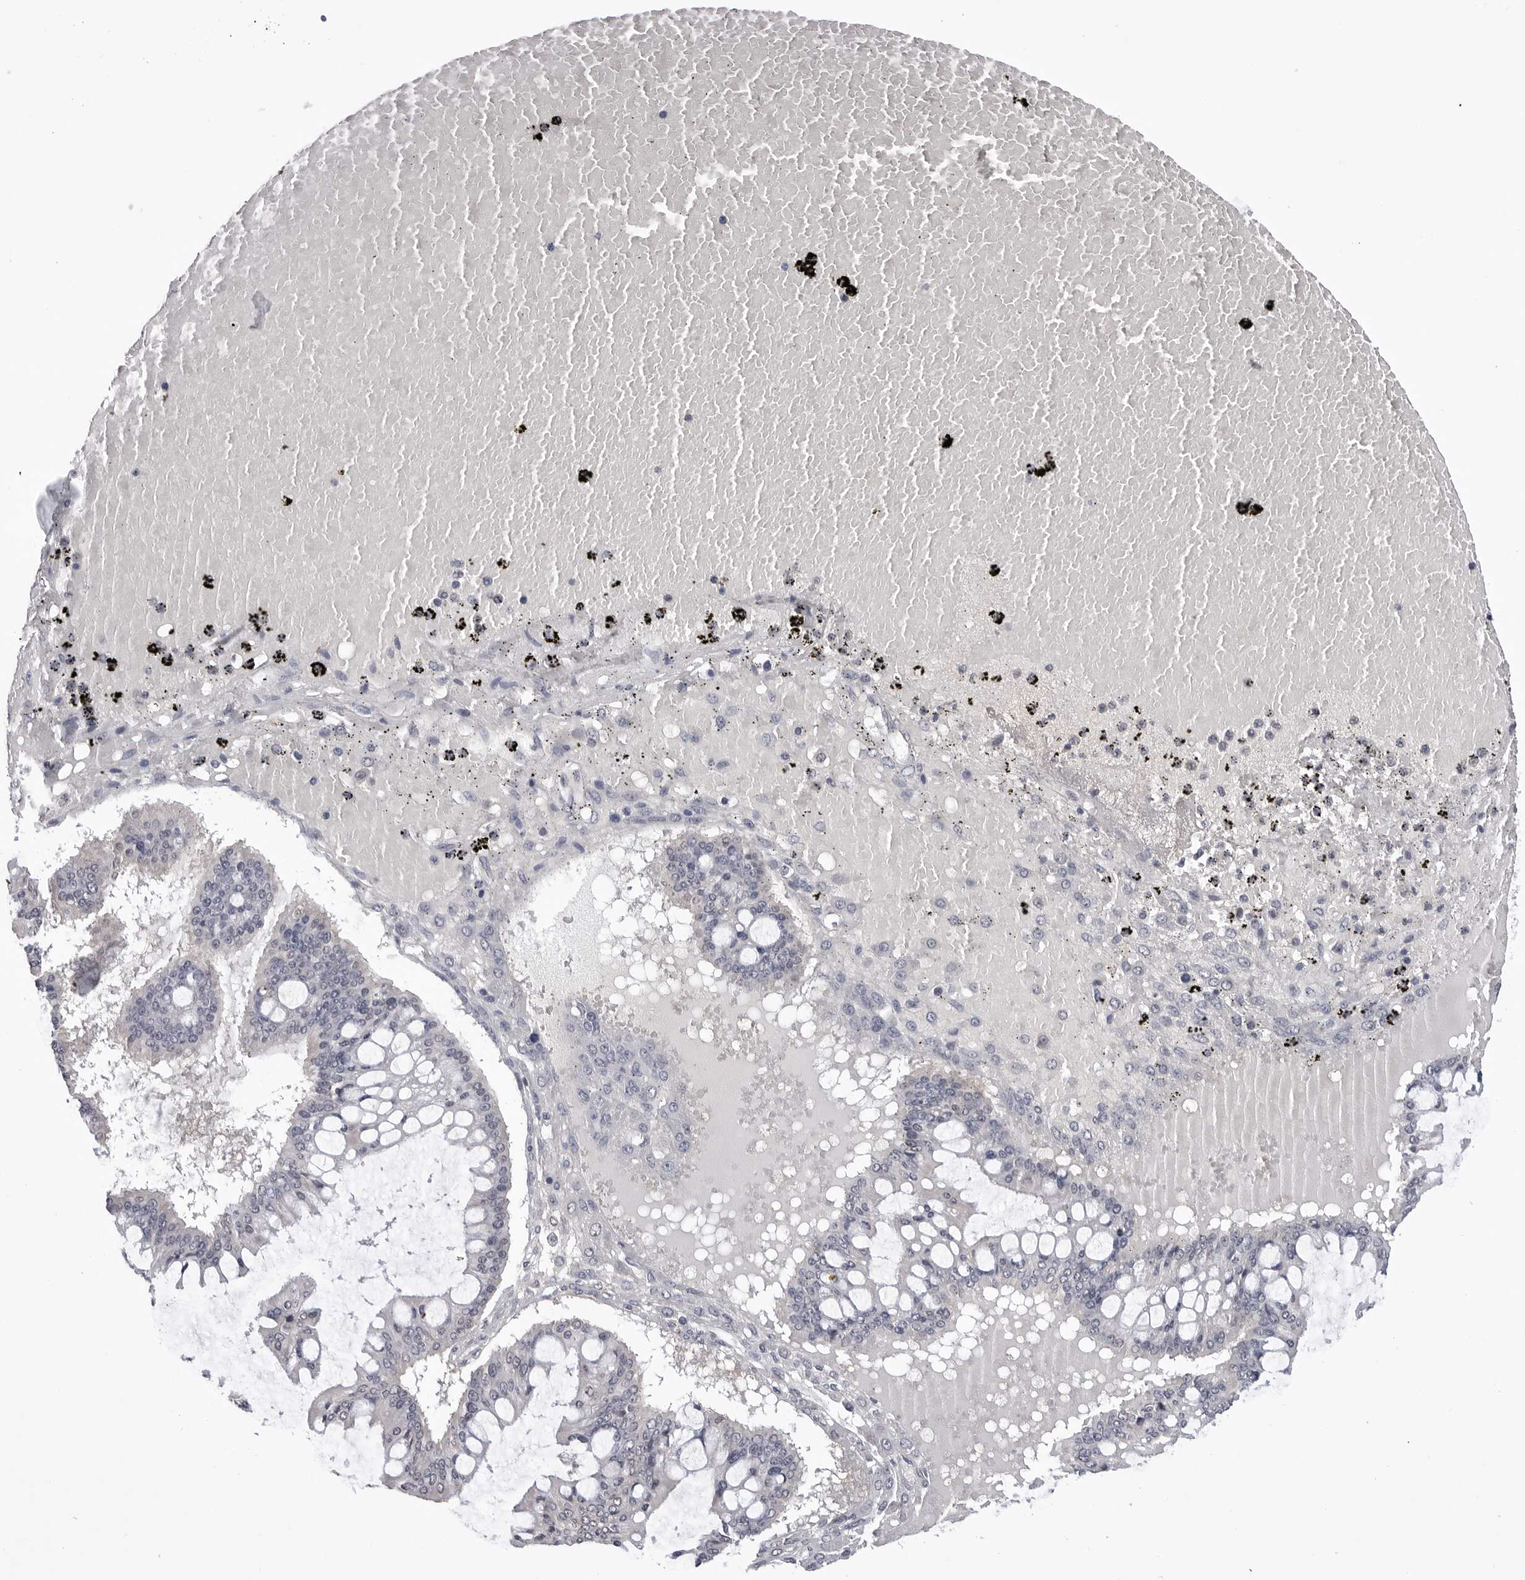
{"staining": {"intensity": "negative", "quantity": "none", "location": "none"}, "tissue": "ovarian cancer", "cell_type": "Tumor cells", "image_type": "cancer", "snomed": [{"axis": "morphology", "description": "Cystadenocarcinoma, mucinous, NOS"}, {"axis": "topography", "description": "Ovary"}], "caption": "Mucinous cystadenocarcinoma (ovarian) was stained to show a protein in brown. There is no significant expression in tumor cells.", "gene": "CDK20", "patient": {"sex": "female", "age": 73}}